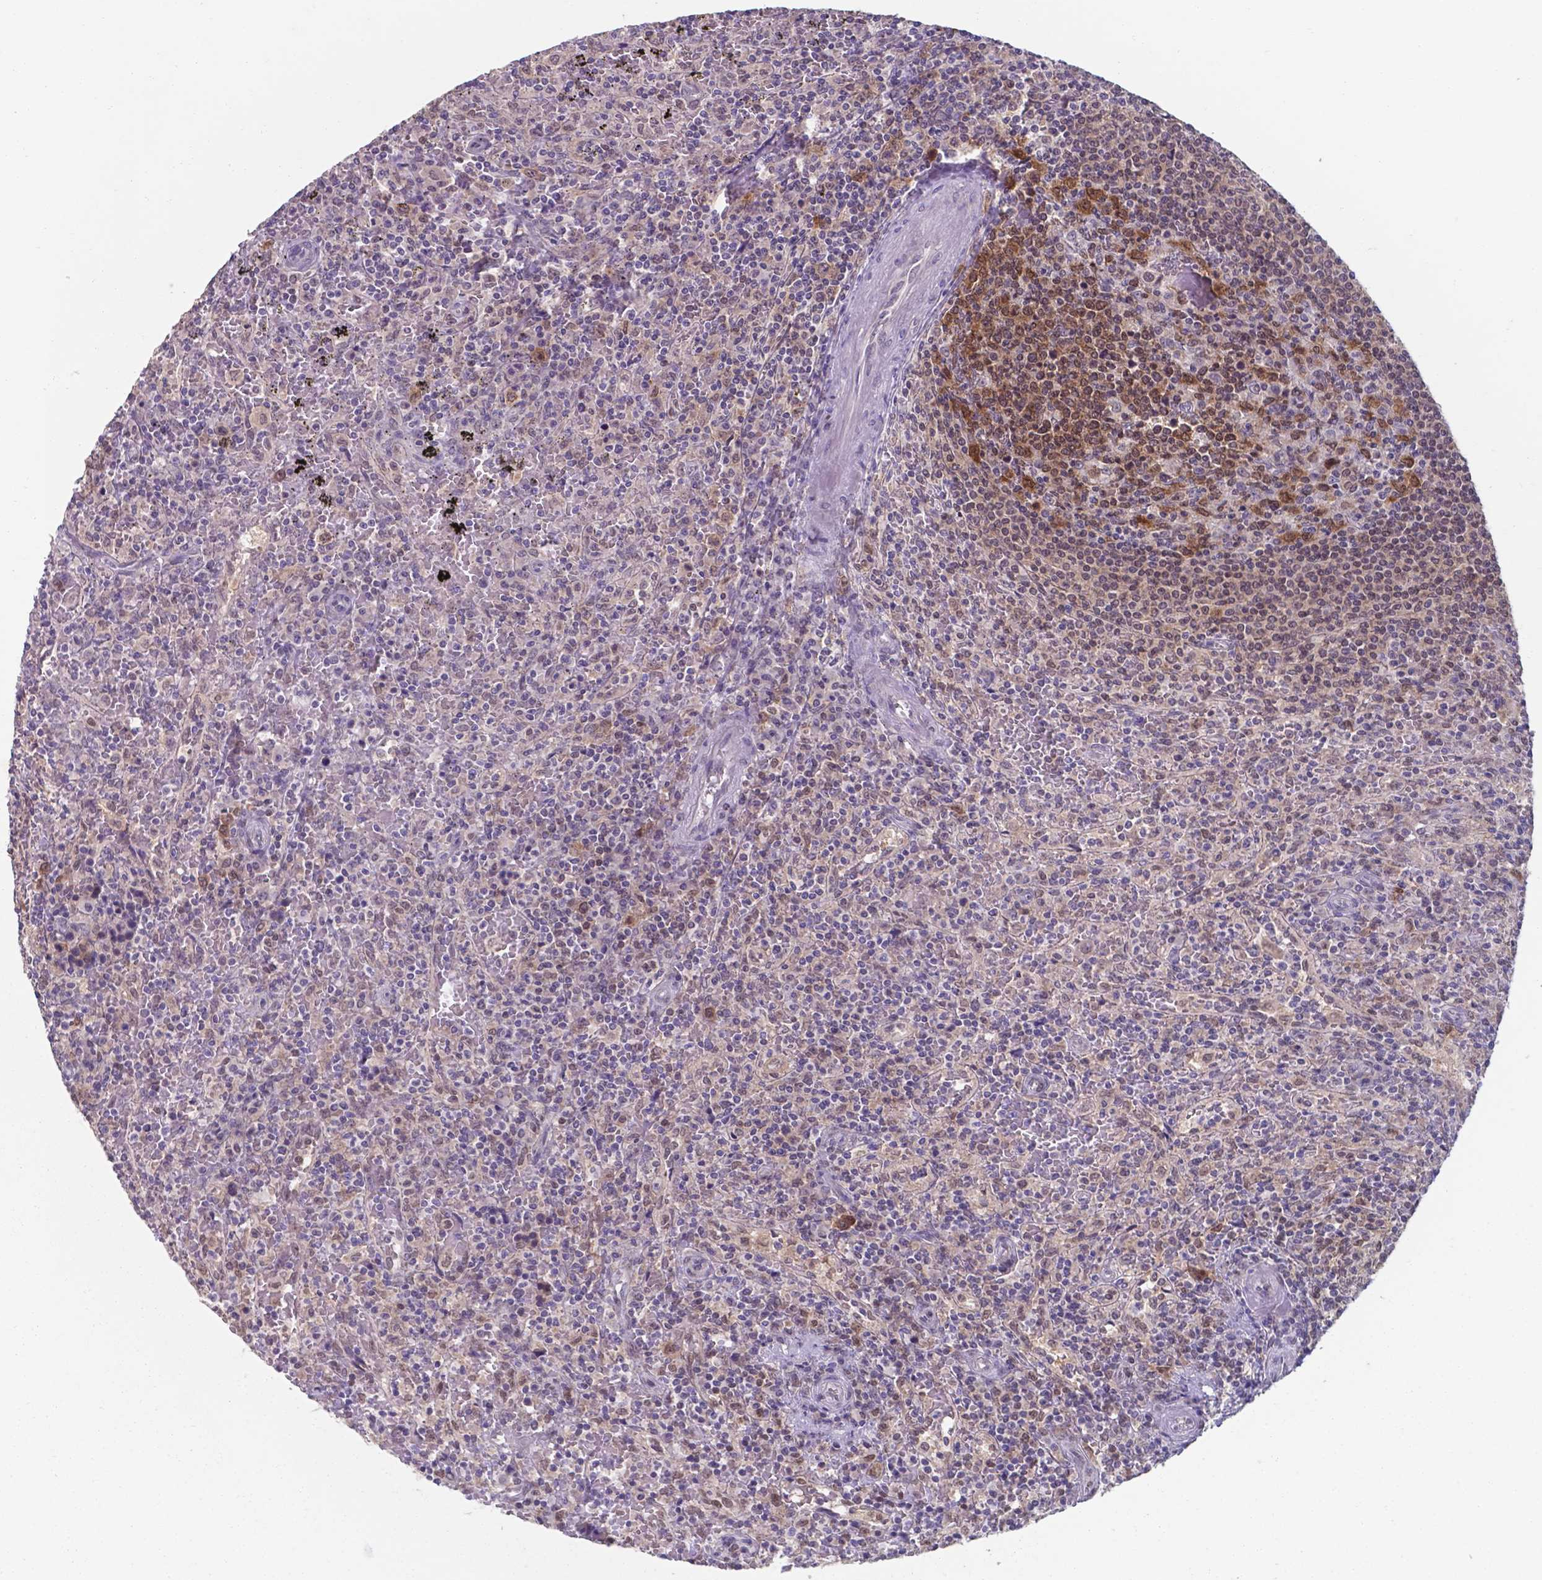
{"staining": {"intensity": "negative", "quantity": "none", "location": "none"}, "tissue": "lymphoma", "cell_type": "Tumor cells", "image_type": "cancer", "snomed": [{"axis": "morphology", "description": "Malignant lymphoma, non-Hodgkin's type, Low grade"}, {"axis": "topography", "description": "Spleen"}], "caption": "High power microscopy image of an IHC image of lymphoma, revealing no significant positivity in tumor cells.", "gene": "UBE2E2", "patient": {"sex": "male", "age": 62}}